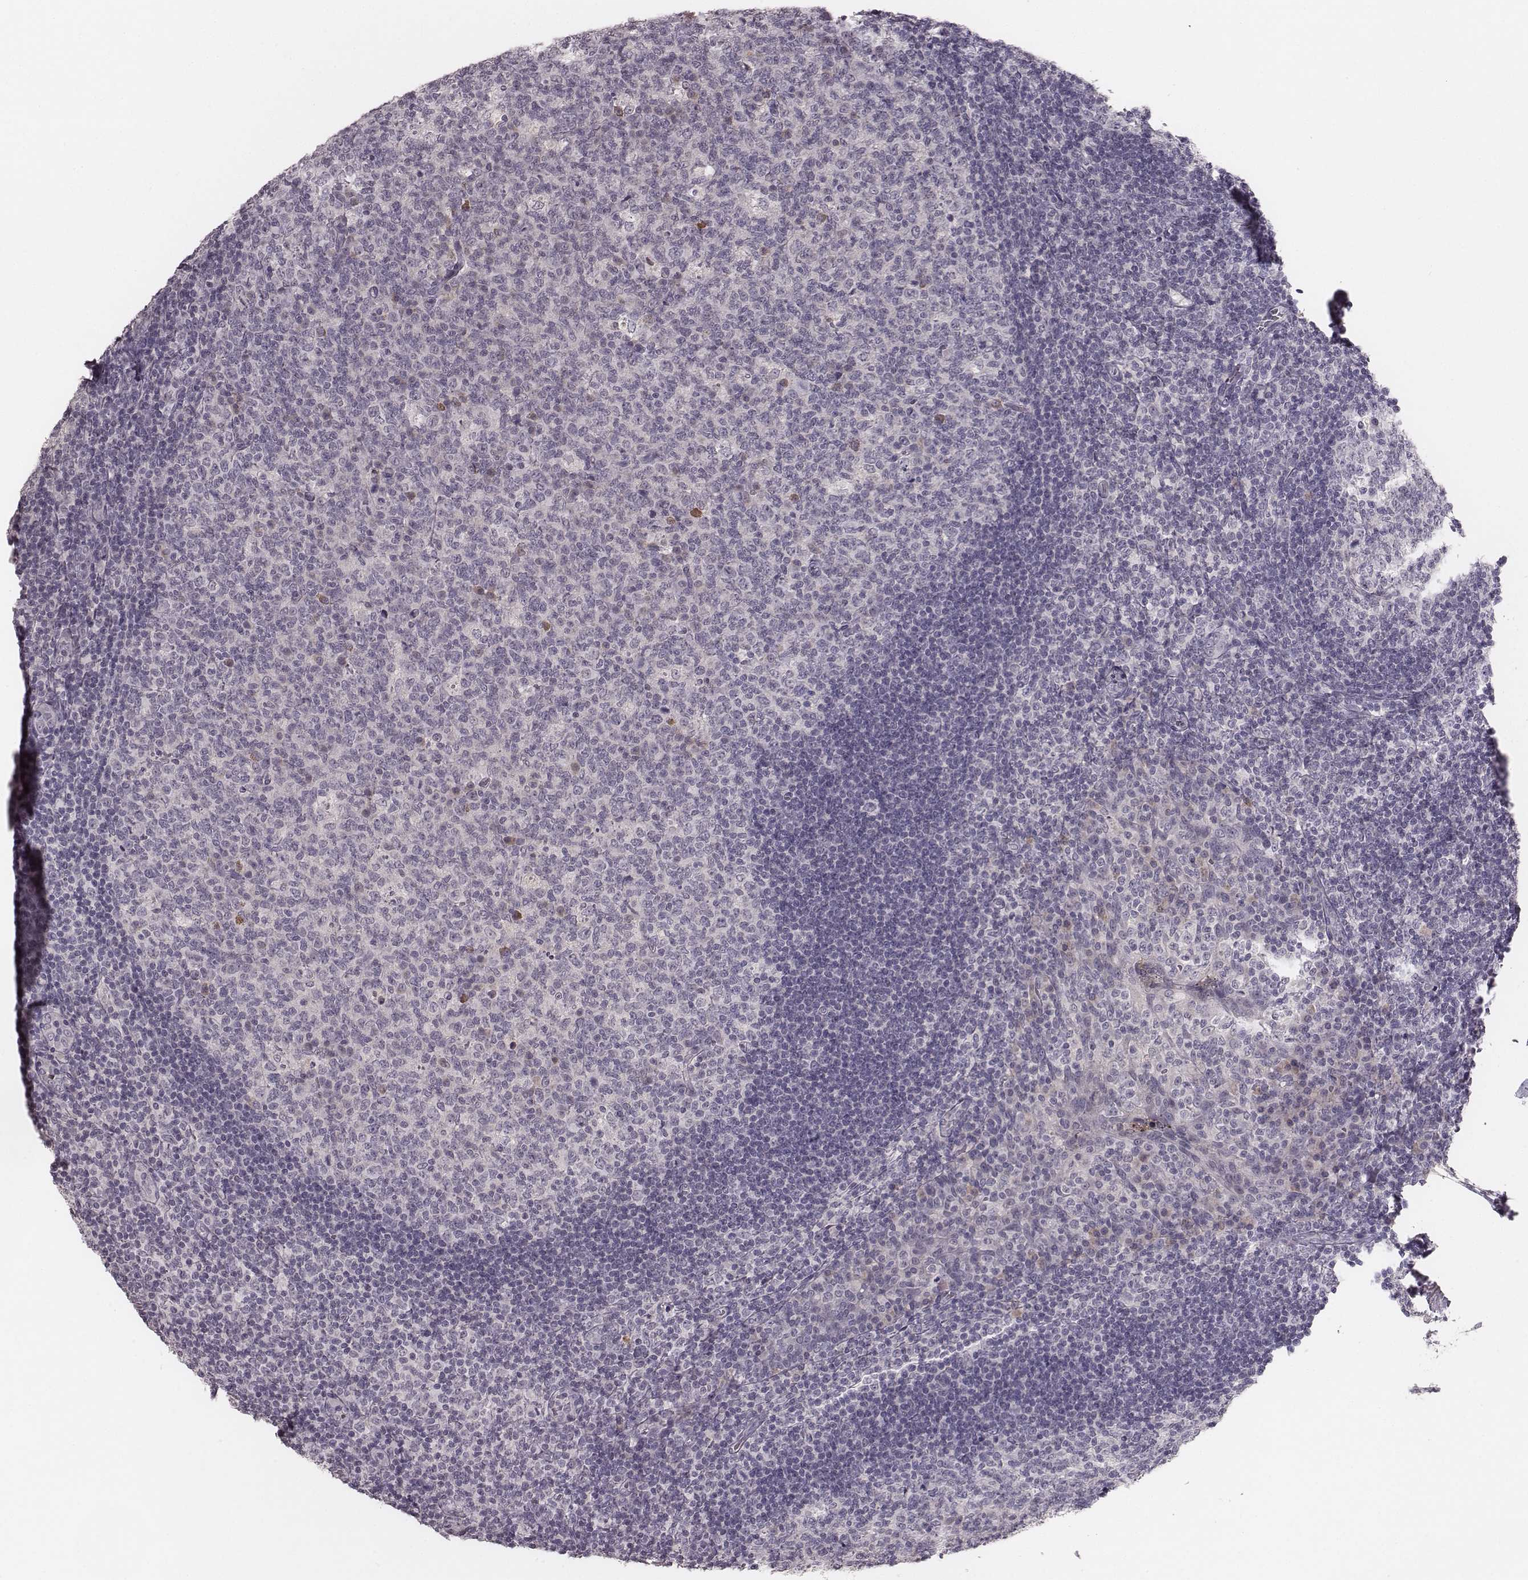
{"staining": {"intensity": "negative", "quantity": "none", "location": "none"}, "tissue": "tonsil", "cell_type": "Germinal center cells", "image_type": "normal", "snomed": [{"axis": "morphology", "description": "Normal tissue, NOS"}, {"axis": "topography", "description": "Tonsil"}], "caption": "Immunohistochemical staining of benign tonsil displays no significant staining in germinal center cells.", "gene": "LY6K", "patient": {"sex": "male", "age": 17}}